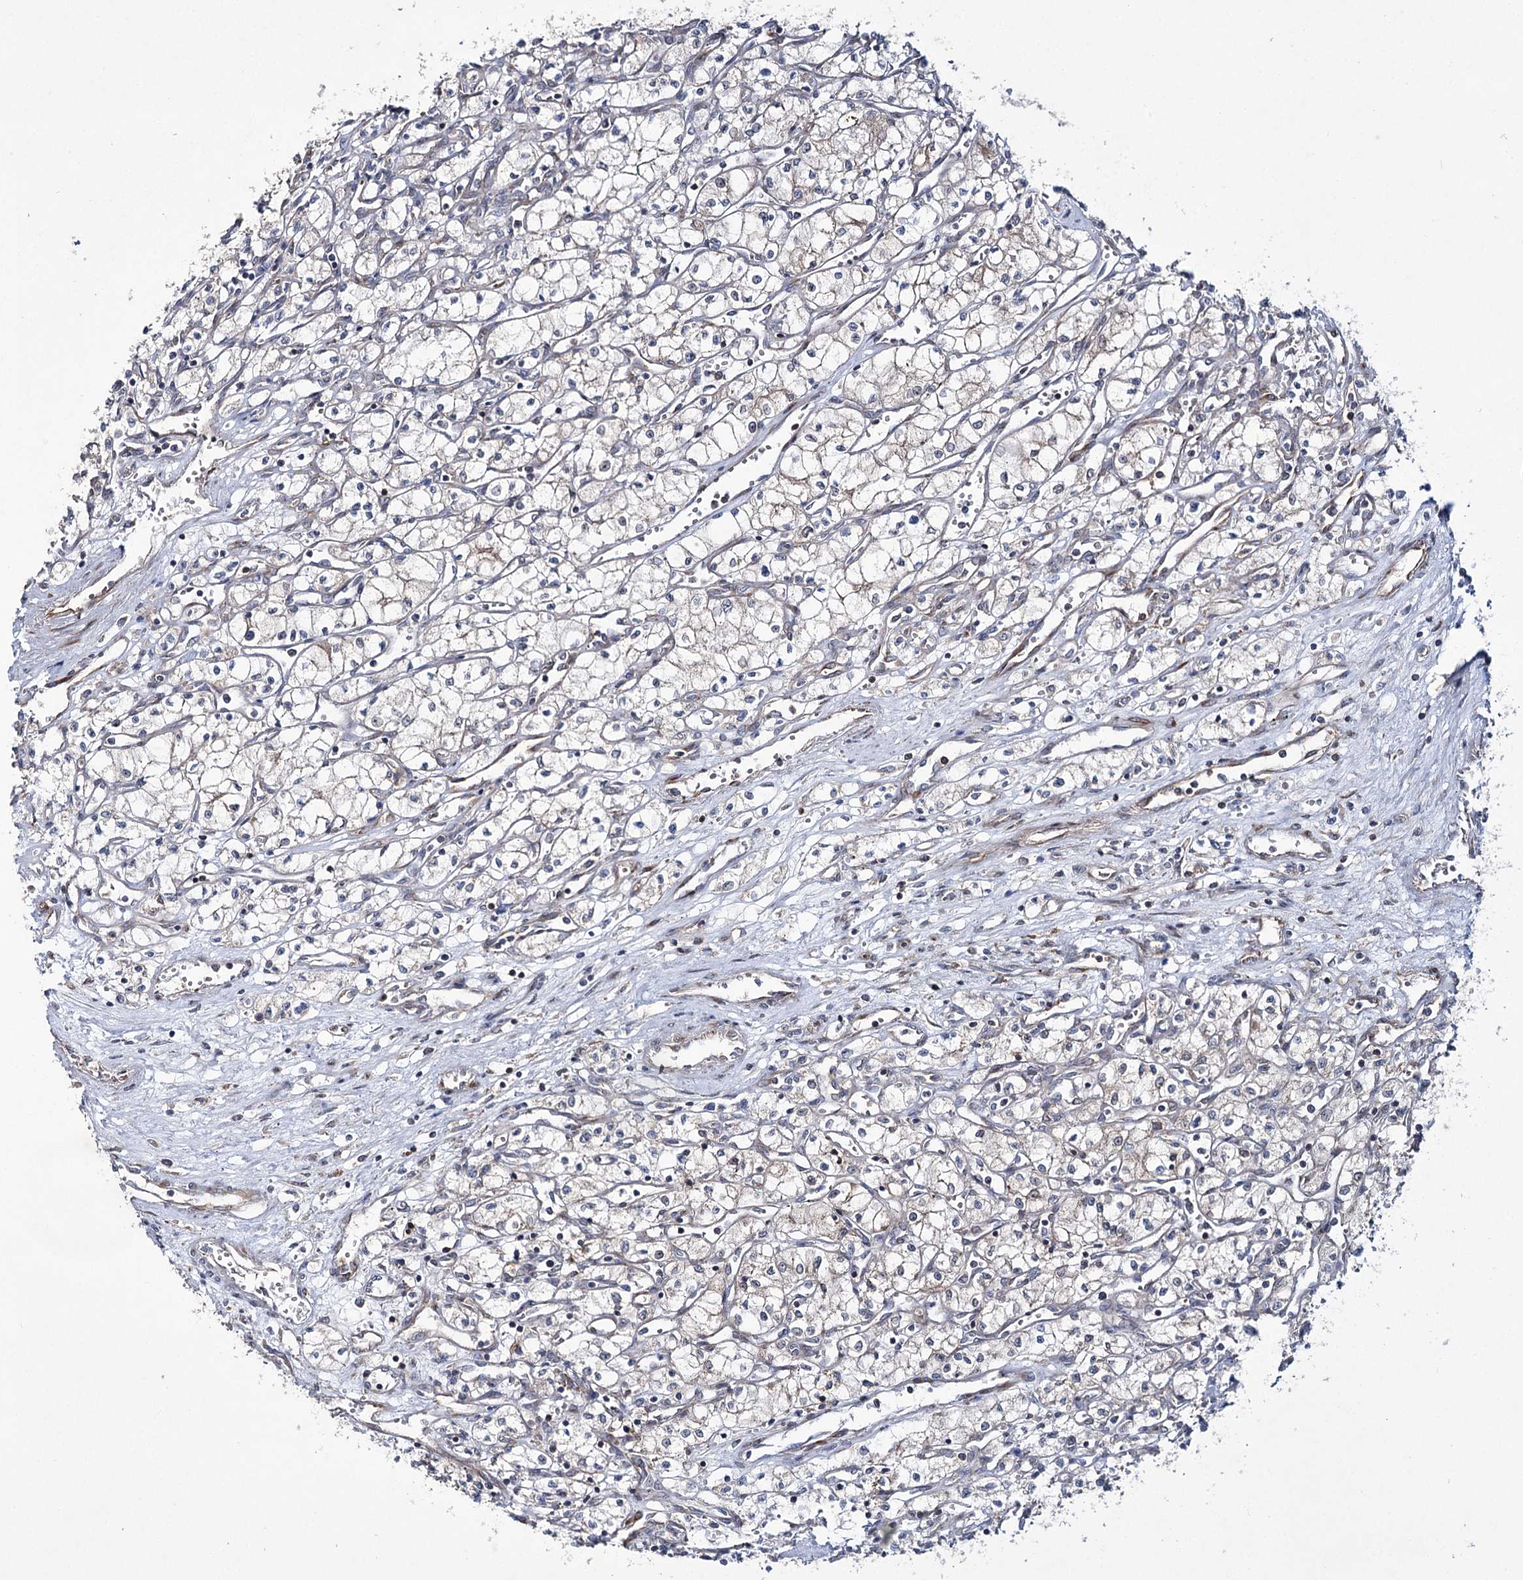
{"staining": {"intensity": "negative", "quantity": "none", "location": "none"}, "tissue": "renal cancer", "cell_type": "Tumor cells", "image_type": "cancer", "snomed": [{"axis": "morphology", "description": "Adenocarcinoma, NOS"}, {"axis": "topography", "description": "Kidney"}], "caption": "A micrograph of human renal adenocarcinoma is negative for staining in tumor cells.", "gene": "VWA2", "patient": {"sex": "male", "age": 59}}